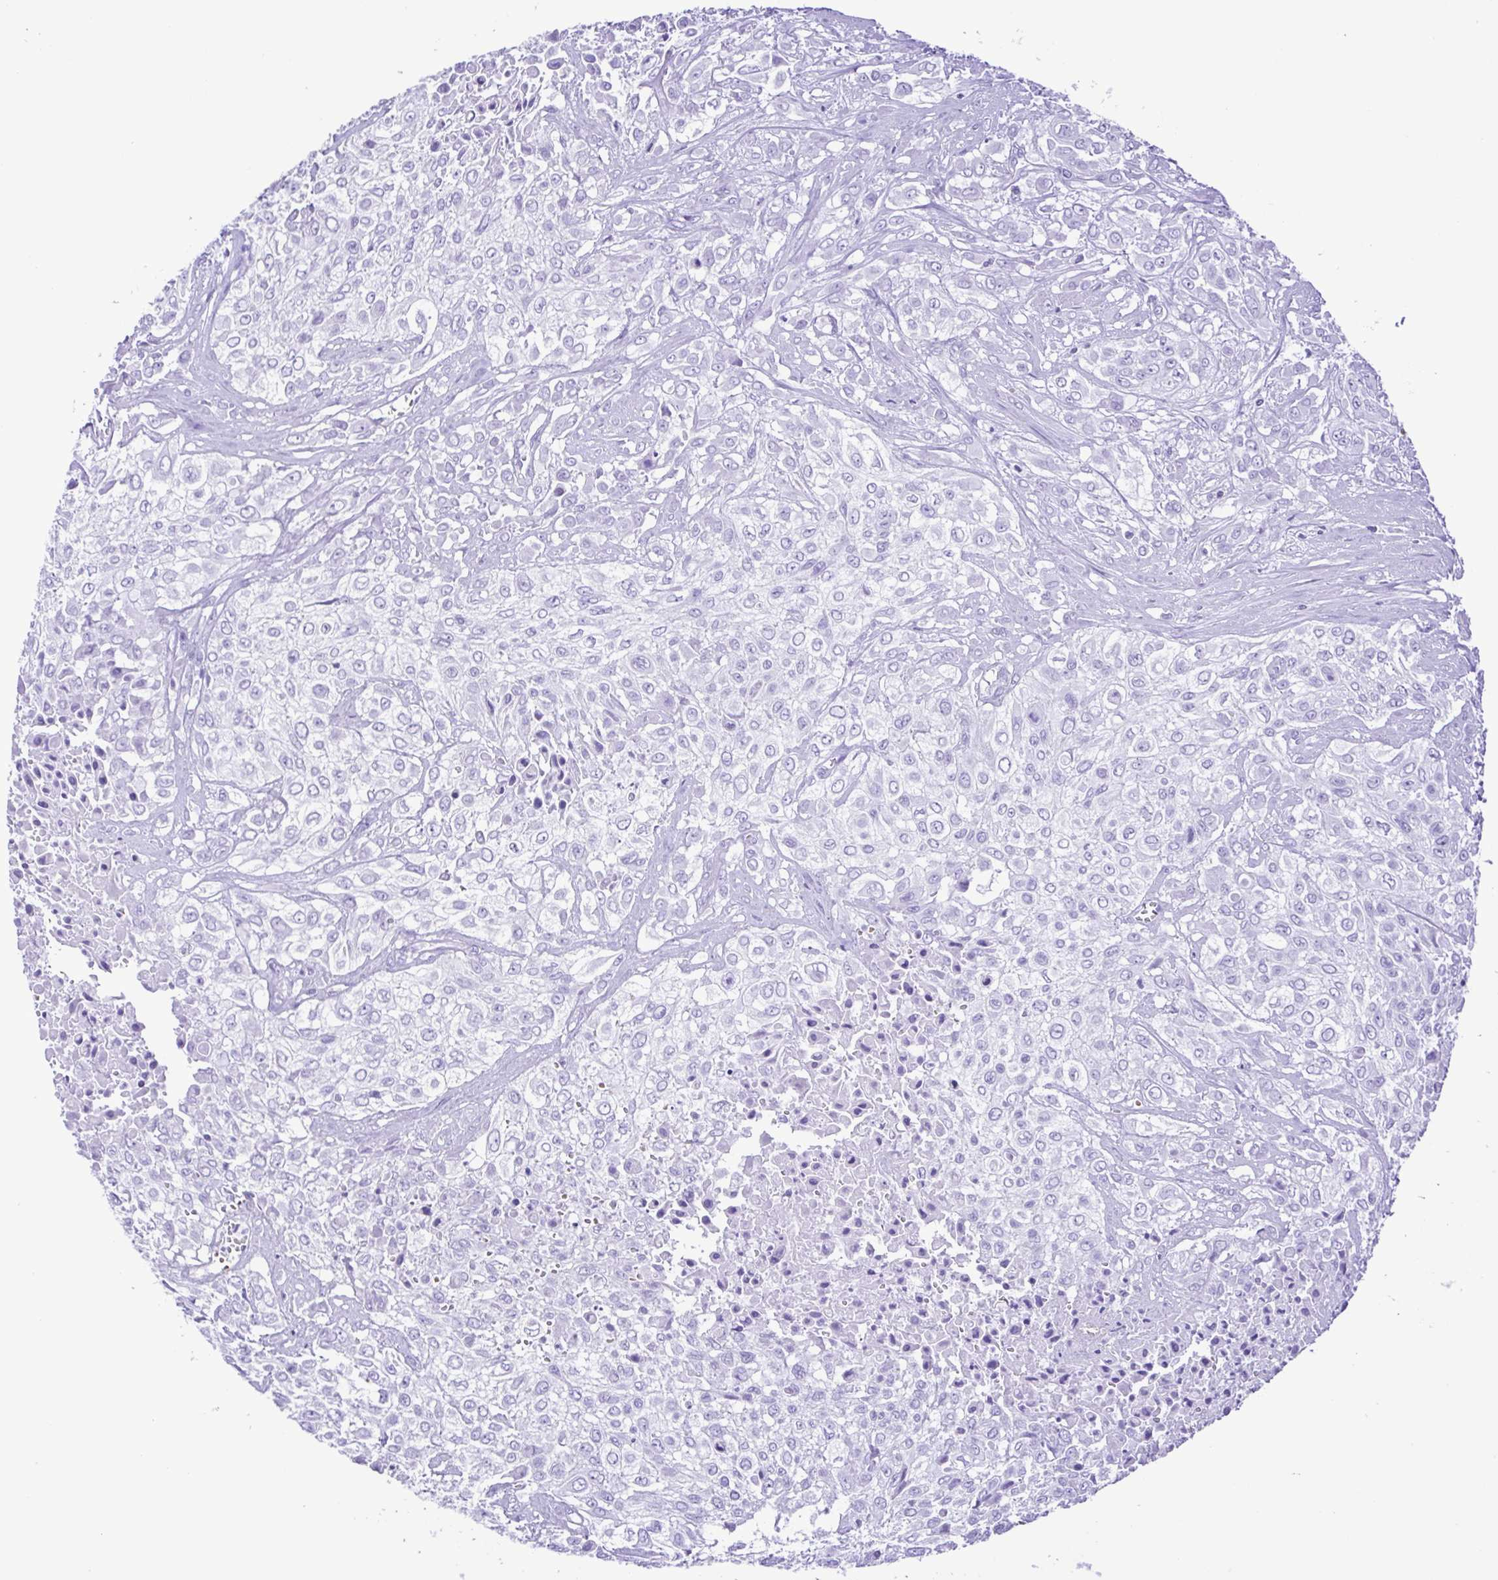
{"staining": {"intensity": "negative", "quantity": "none", "location": "none"}, "tissue": "urothelial cancer", "cell_type": "Tumor cells", "image_type": "cancer", "snomed": [{"axis": "morphology", "description": "Urothelial carcinoma, High grade"}, {"axis": "topography", "description": "Urinary bladder"}], "caption": "IHC histopathology image of neoplastic tissue: human urothelial carcinoma (high-grade) stained with DAB (3,3'-diaminobenzidine) exhibits no significant protein positivity in tumor cells.", "gene": "SYT1", "patient": {"sex": "male", "age": 57}}